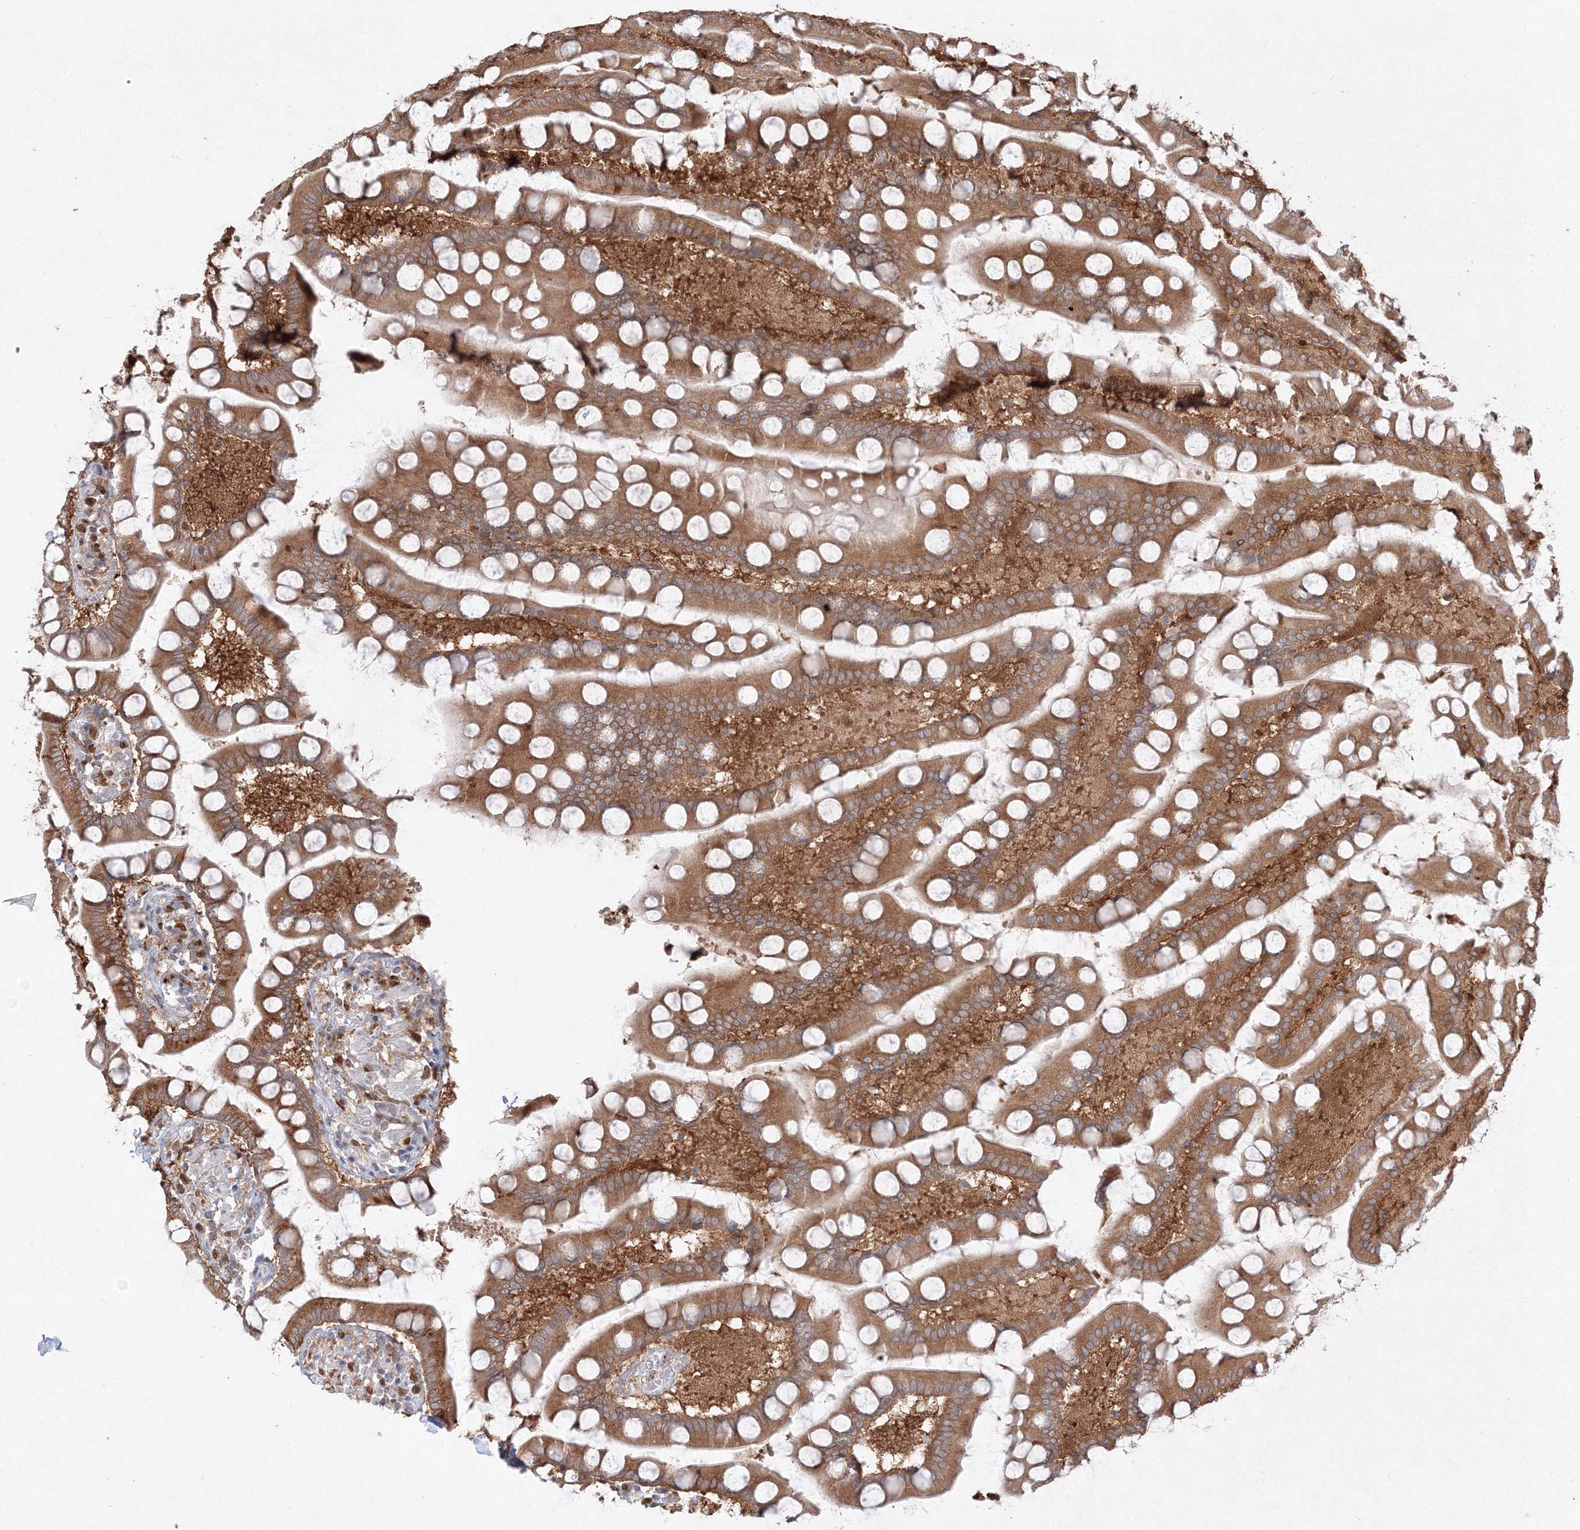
{"staining": {"intensity": "moderate", "quantity": ">75%", "location": "cytoplasmic/membranous"}, "tissue": "small intestine", "cell_type": "Glandular cells", "image_type": "normal", "snomed": [{"axis": "morphology", "description": "Normal tissue, NOS"}, {"axis": "topography", "description": "Small intestine"}], "caption": "Approximately >75% of glandular cells in unremarkable small intestine exhibit moderate cytoplasmic/membranous protein staining as visualized by brown immunohistochemical staining.", "gene": "TMEM50B", "patient": {"sex": "male", "age": 41}}